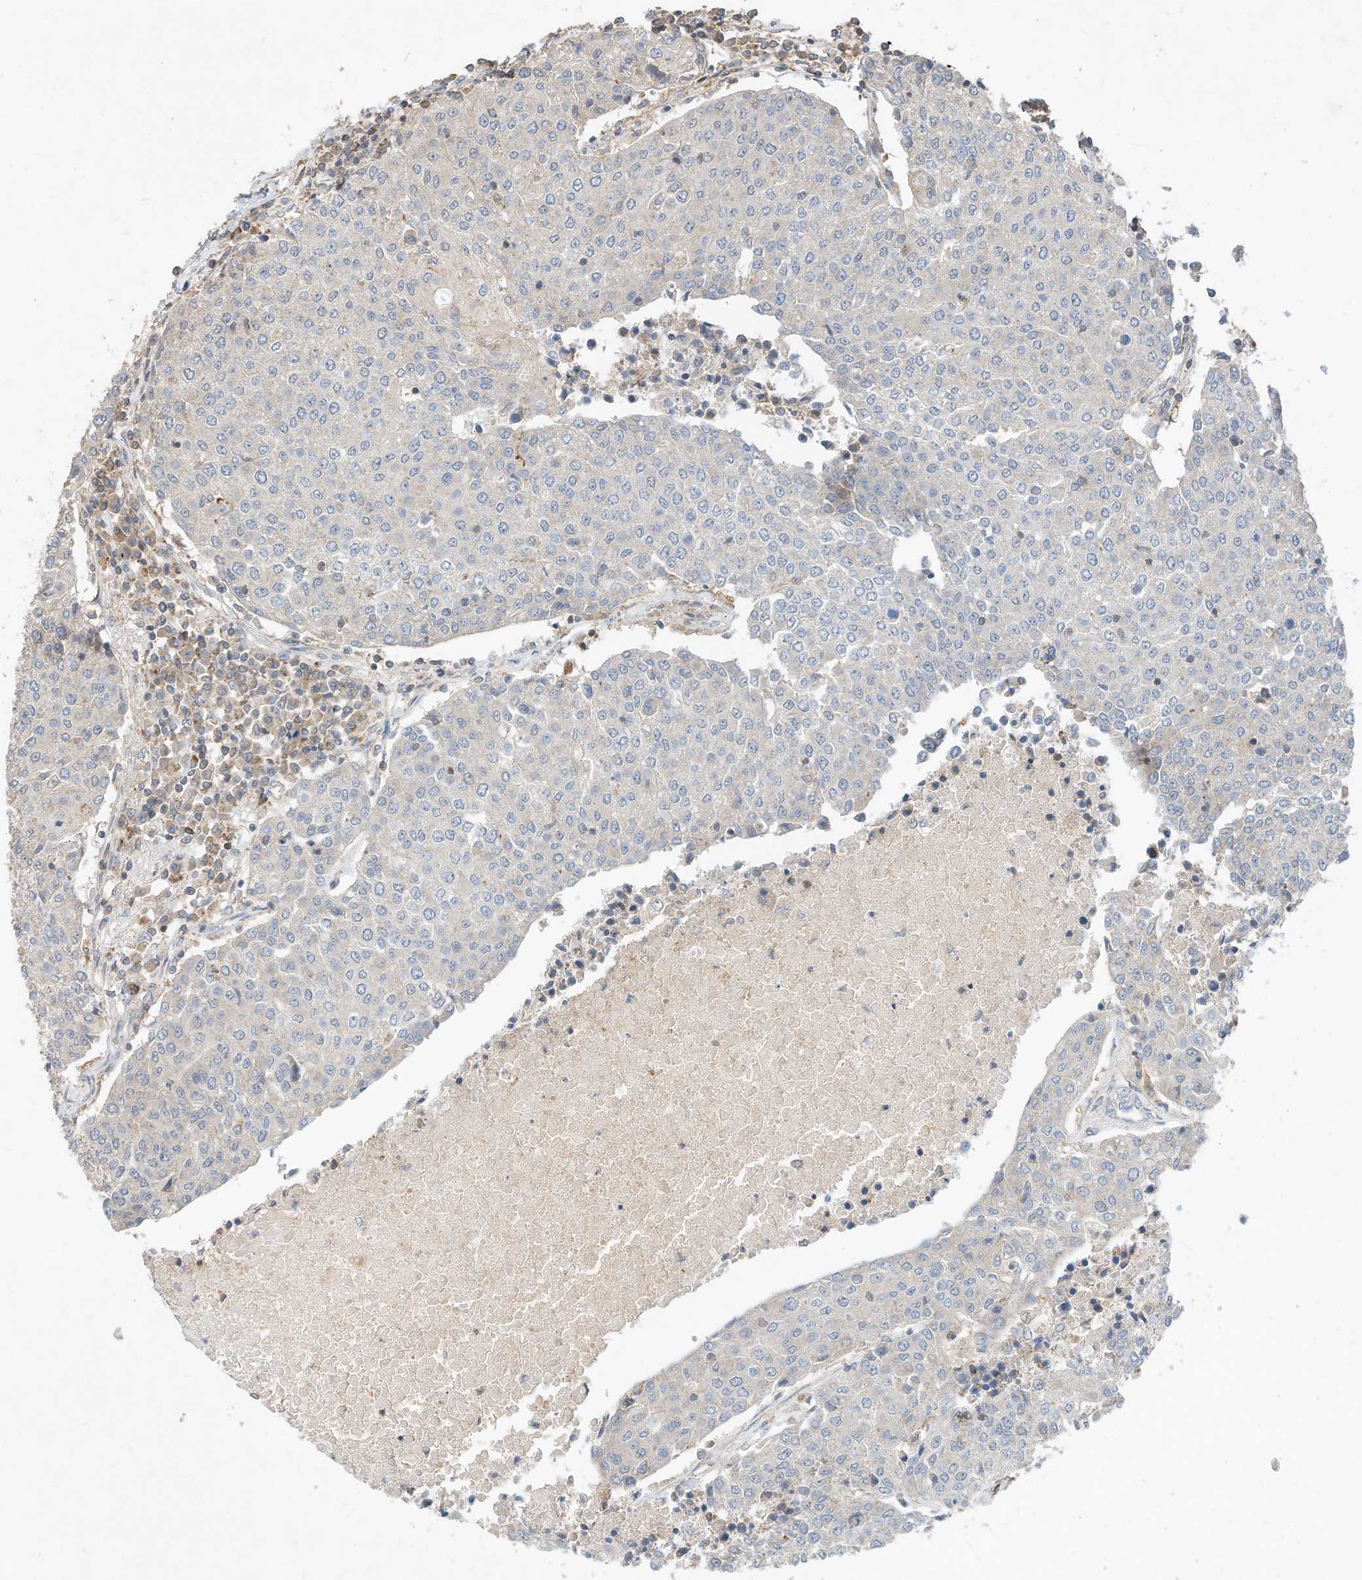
{"staining": {"intensity": "negative", "quantity": "none", "location": "none"}, "tissue": "urothelial cancer", "cell_type": "Tumor cells", "image_type": "cancer", "snomed": [{"axis": "morphology", "description": "Urothelial carcinoma, High grade"}, {"axis": "topography", "description": "Urinary bladder"}], "caption": "Photomicrograph shows no significant protein positivity in tumor cells of high-grade urothelial carcinoma. (Stains: DAB (3,3'-diaminobenzidine) immunohistochemistry (IHC) with hematoxylin counter stain, Microscopy: brightfield microscopy at high magnification).", "gene": "CPAMD8", "patient": {"sex": "female", "age": 85}}